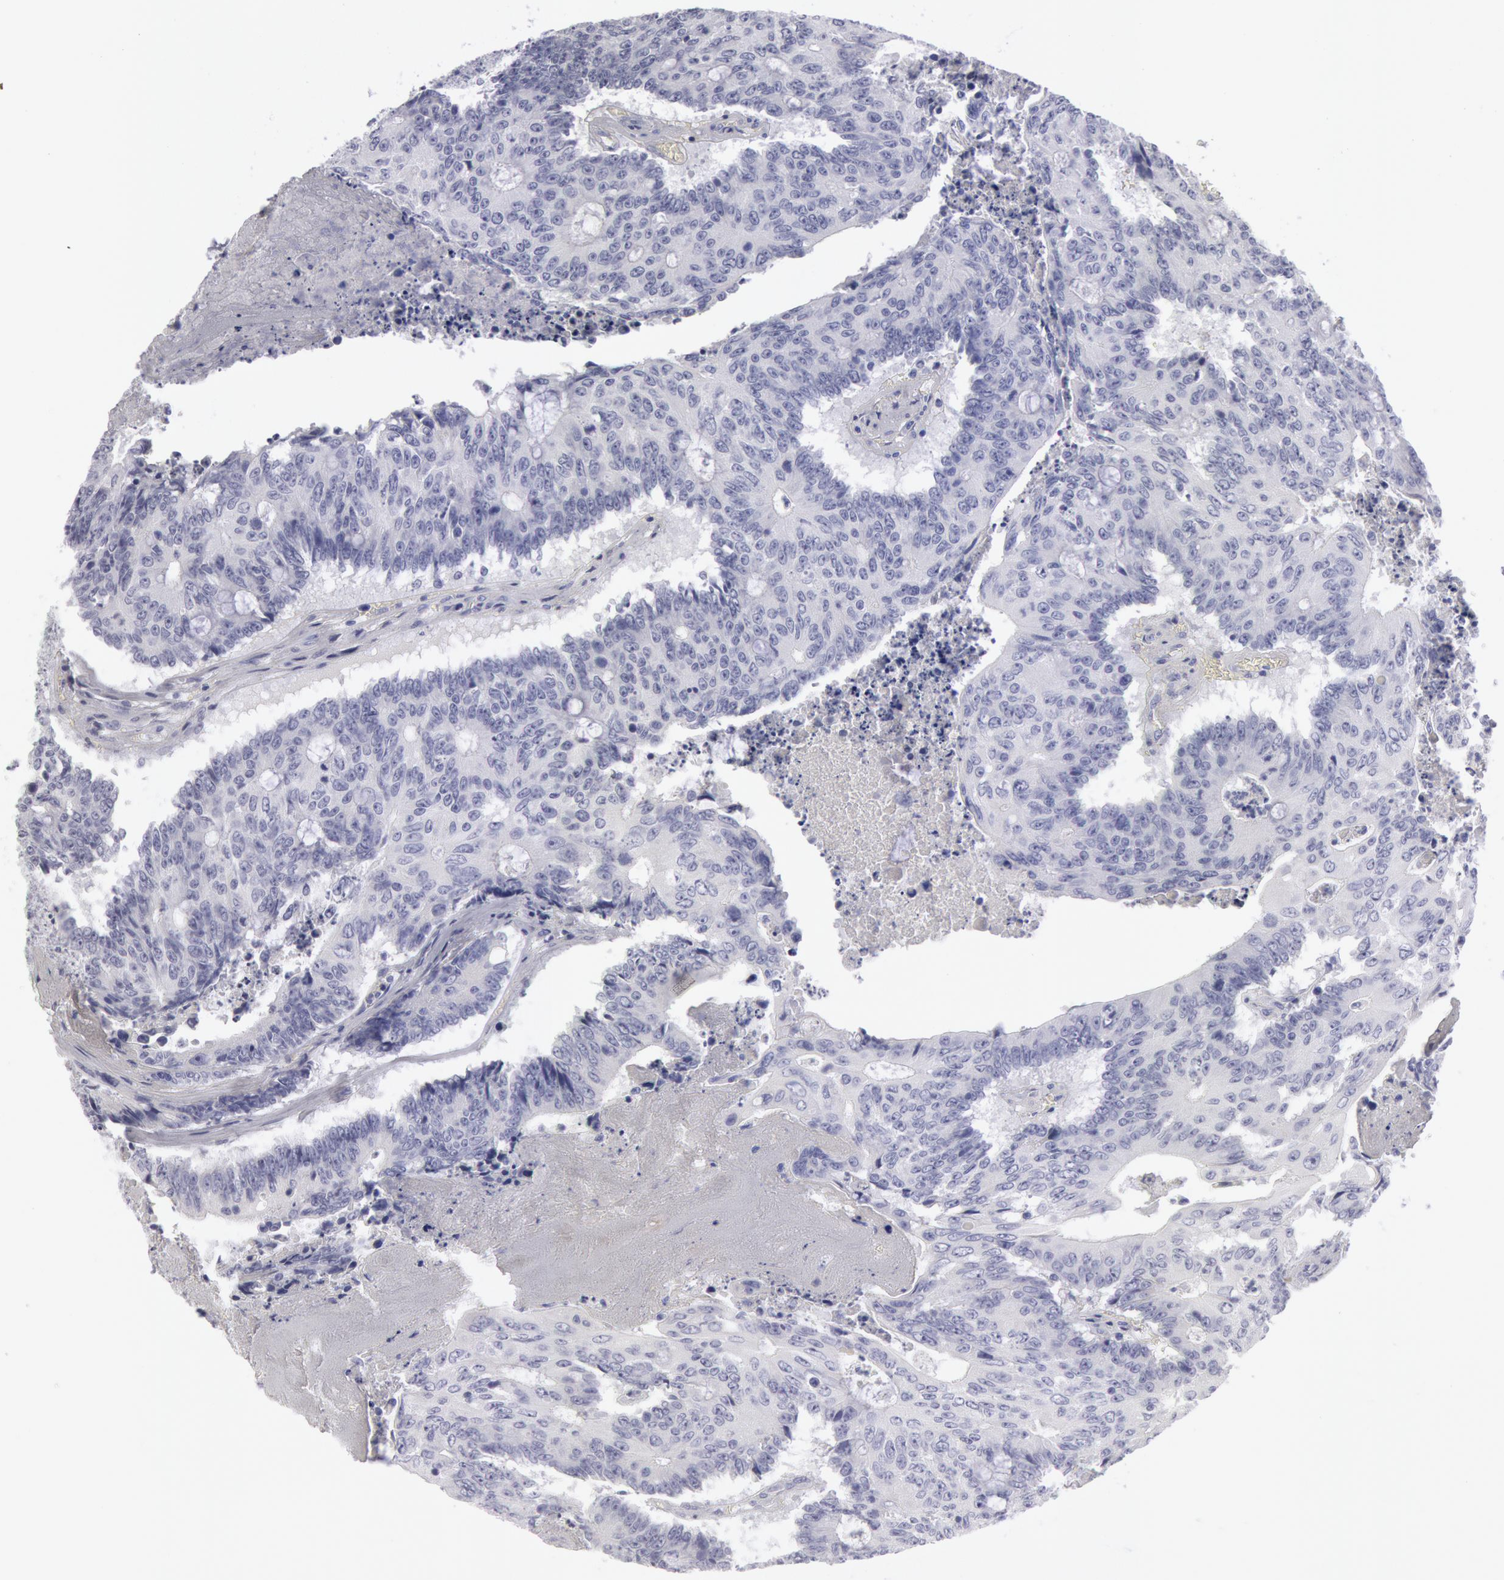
{"staining": {"intensity": "negative", "quantity": "none", "location": "none"}, "tissue": "colorectal cancer", "cell_type": "Tumor cells", "image_type": "cancer", "snomed": [{"axis": "morphology", "description": "Adenocarcinoma, NOS"}, {"axis": "topography", "description": "Colon"}], "caption": "Tumor cells are negative for protein expression in human colorectal cancer (adenocarcinoma).", "gene": "FHL1", "patient": {"sex": "male", "age": 65}}